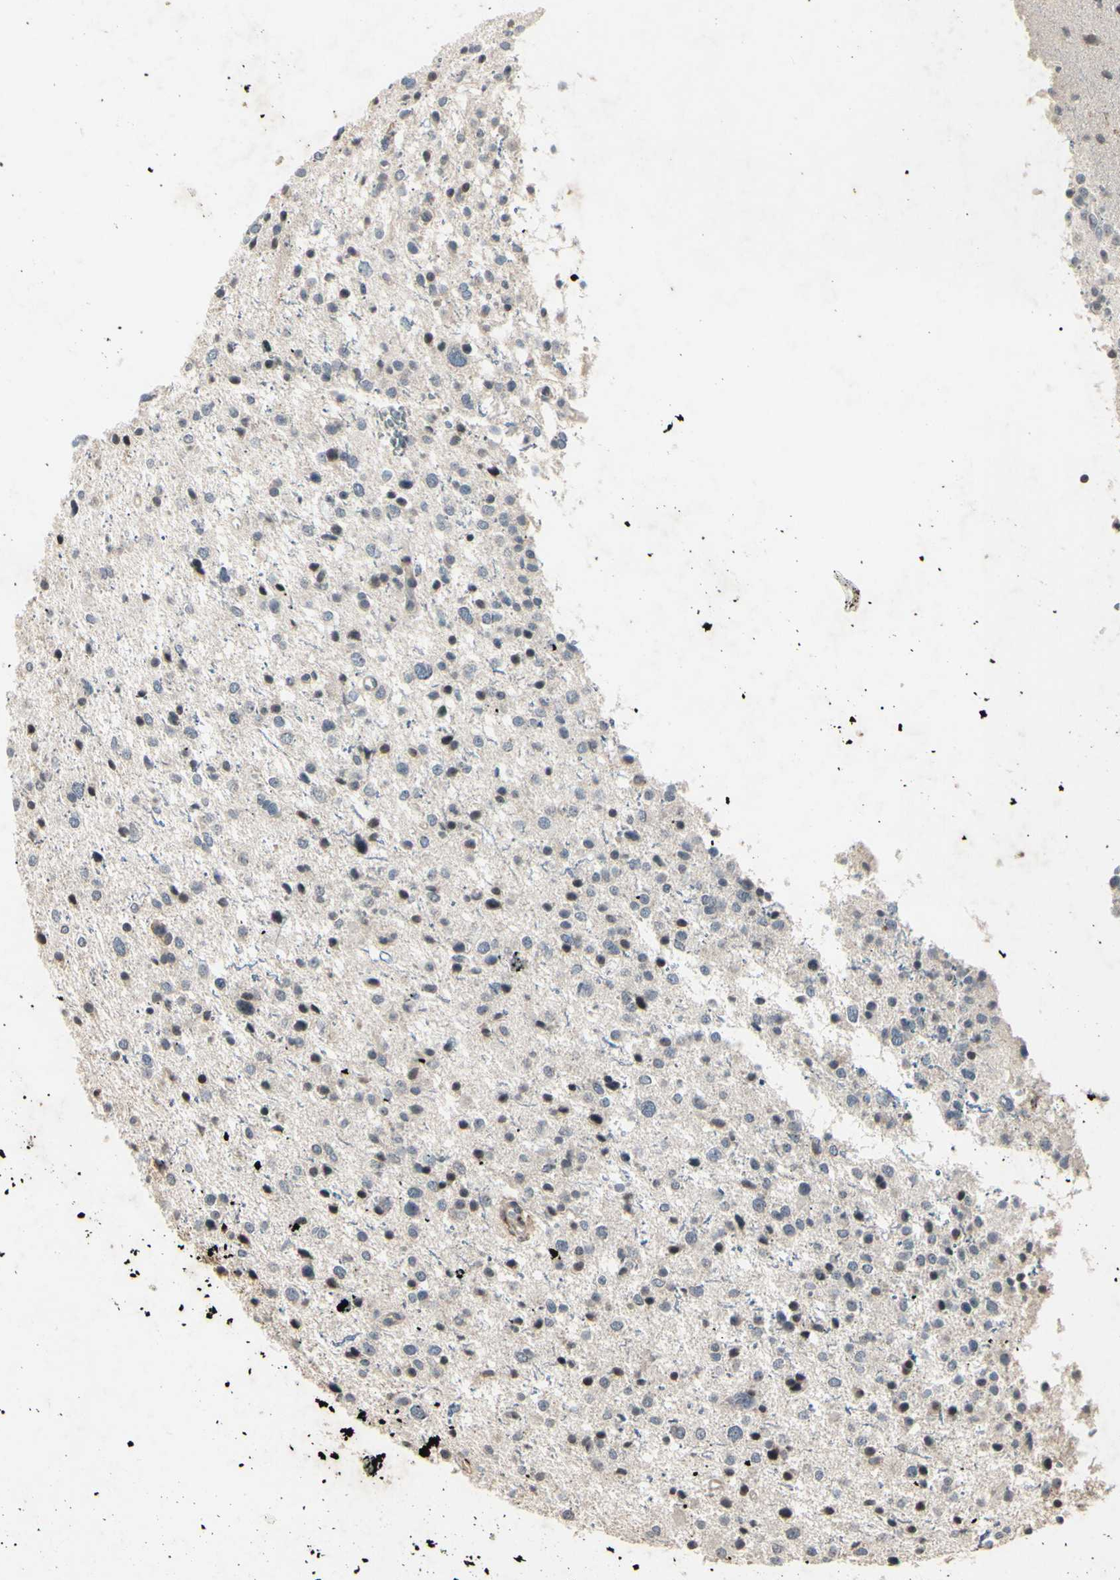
{"staining": {"intensity": "negative", "quantity": "none", "location": "none"}, "tissue": "glioma", "cell_type": "Tumor cells", "image_type": "cancer", "snomed": [{"axis": "morphology", "description": "Glioma, malignant, Low grade"}, {"axis": "topography", "description": "Brain"}], "caption": "The image shows no significant staining in tumor cells of glioma.", "gene": "AEBP1", "patient": {"sex": "female", "age": 37}}